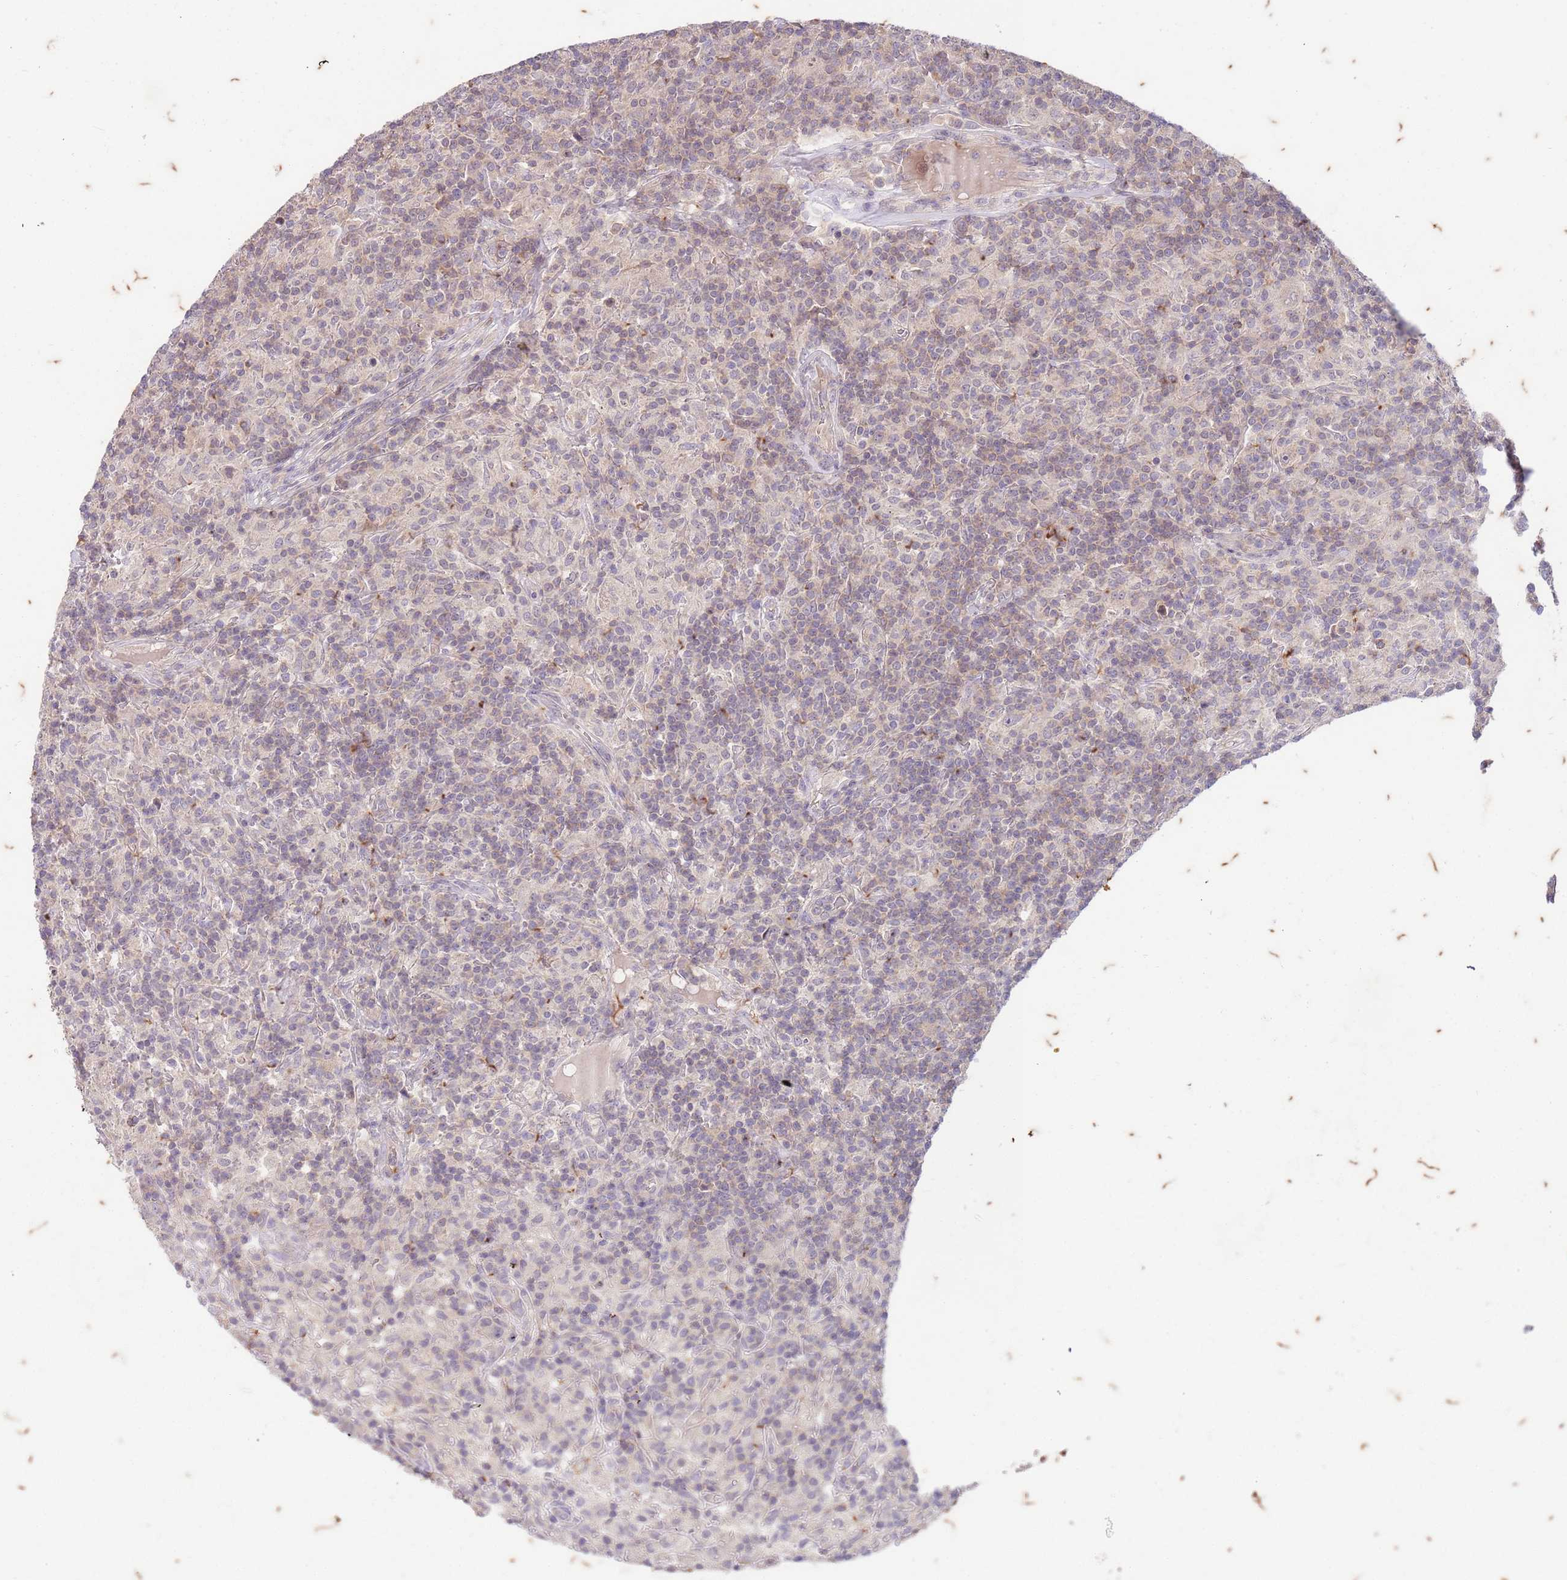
{"staining": {"intensity": "negative", "quantity": "none", "location": "none"}, "tissue": "lymphoma", "cell_type": "Tumor cells", "image_type": "cancer", "snomed": [{"axis": "morphology", "description": "Hodgkin's disease, NOS"}, {"axis": "topography", "description": "Lymph node"}], "caption": "An immunohistochemistry micrograph of Hodgkin's disease is shown. There is no staining in tumor cells of Hodgkin's disease.", "gene": "RAPGEF3", "patient": {"sex": "male", "age": 70}}